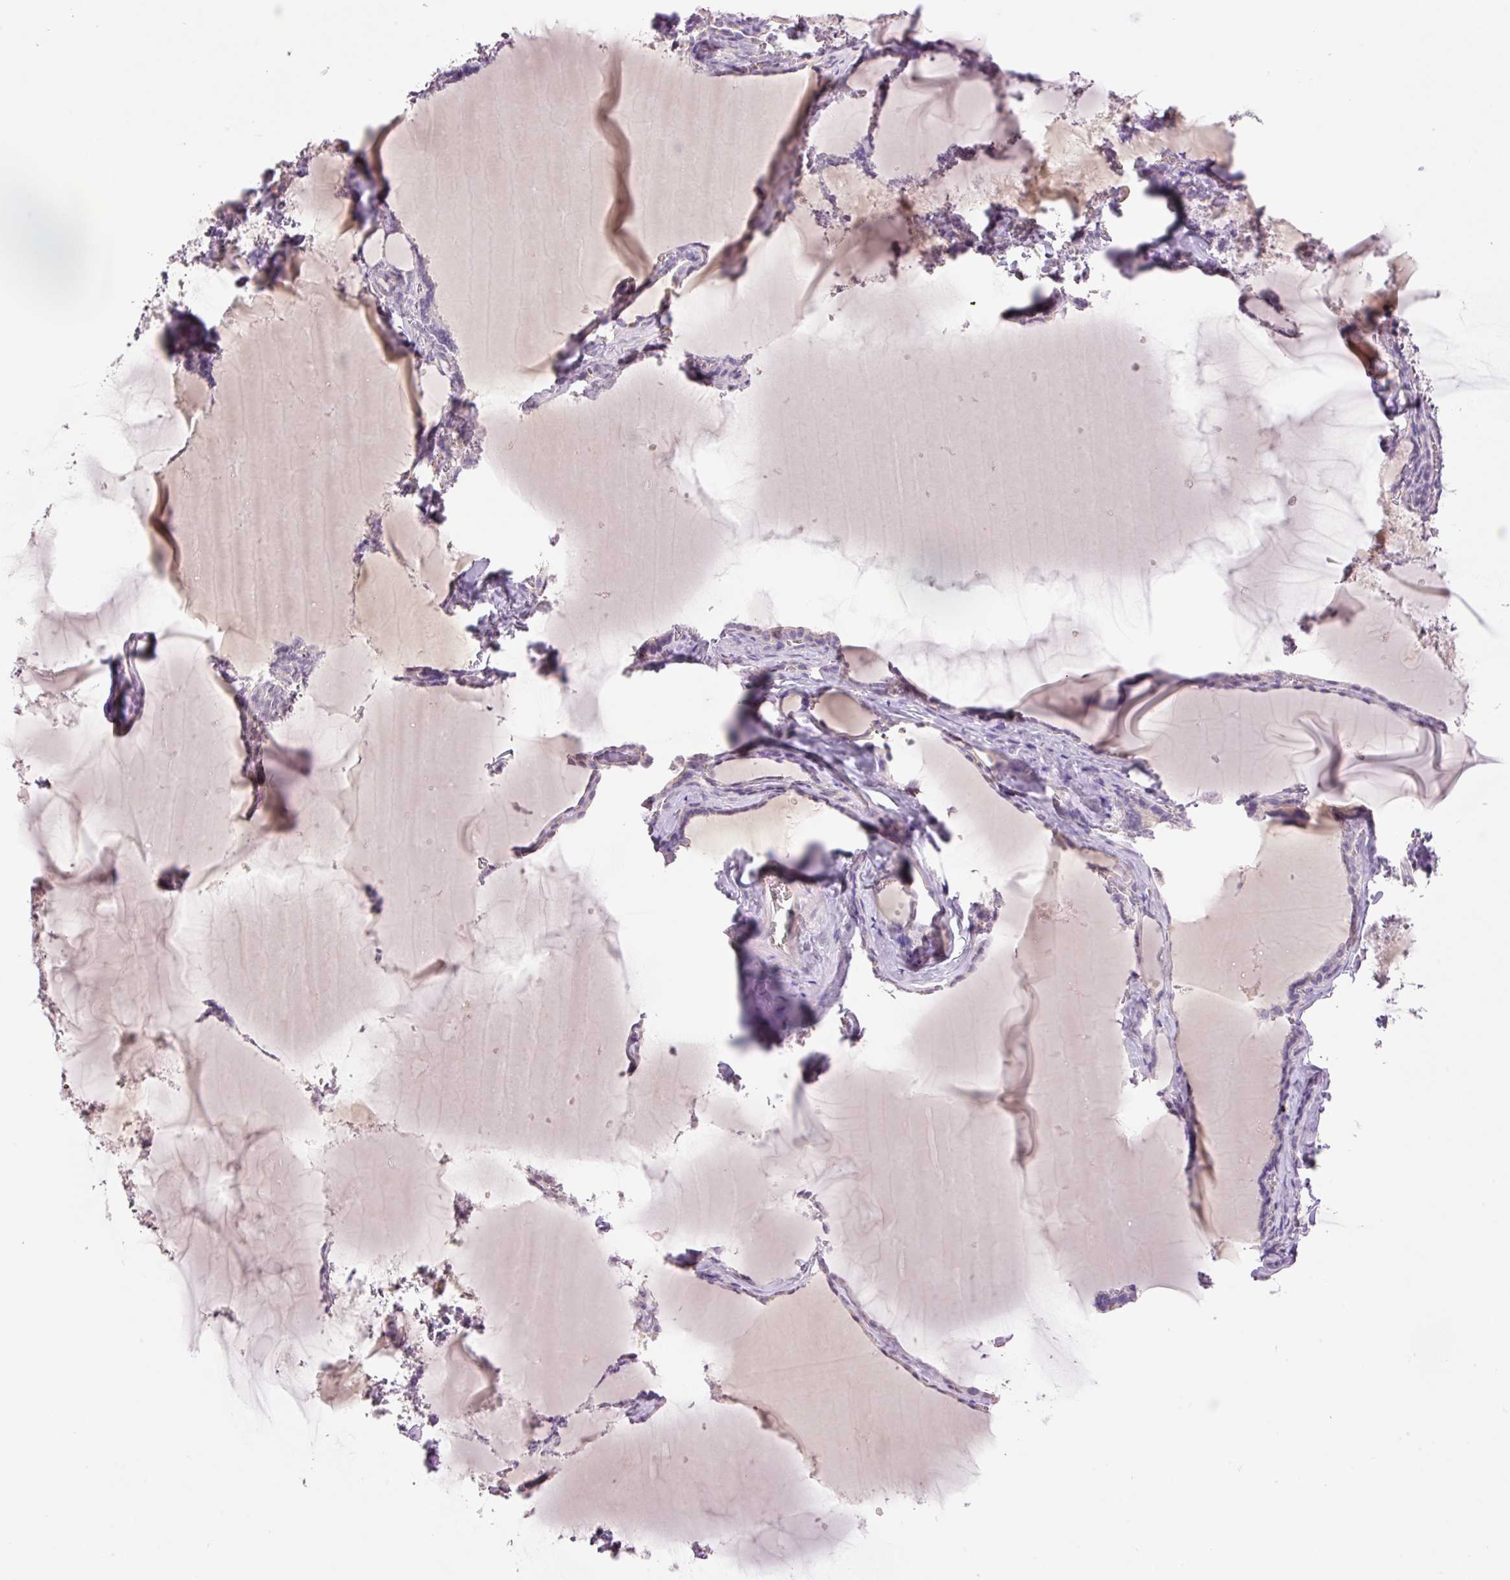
{"staining": {"intensity": "negative", "quantity": "none", "location": "none"}, "tissue": "thyroid gland", "cell_type": "Glandular cells", "image_type": "normal", "snomed": [{"axis": "morphology", "description": "Normal tissue, NOS"}, {"axis": "topography", "description": "Thyroid gland"}], "caption": "This is a image of IHC staining of normal thyroid gland, which shows no staining in glandular cells. (DAB (3,3'-diaminobenzidine) immunohistochemistry (IHC) visualized using brightfield microscopy, high magnification).", "gene": "LY6G6D", "patient": {"sex": "female", "age": 49}}